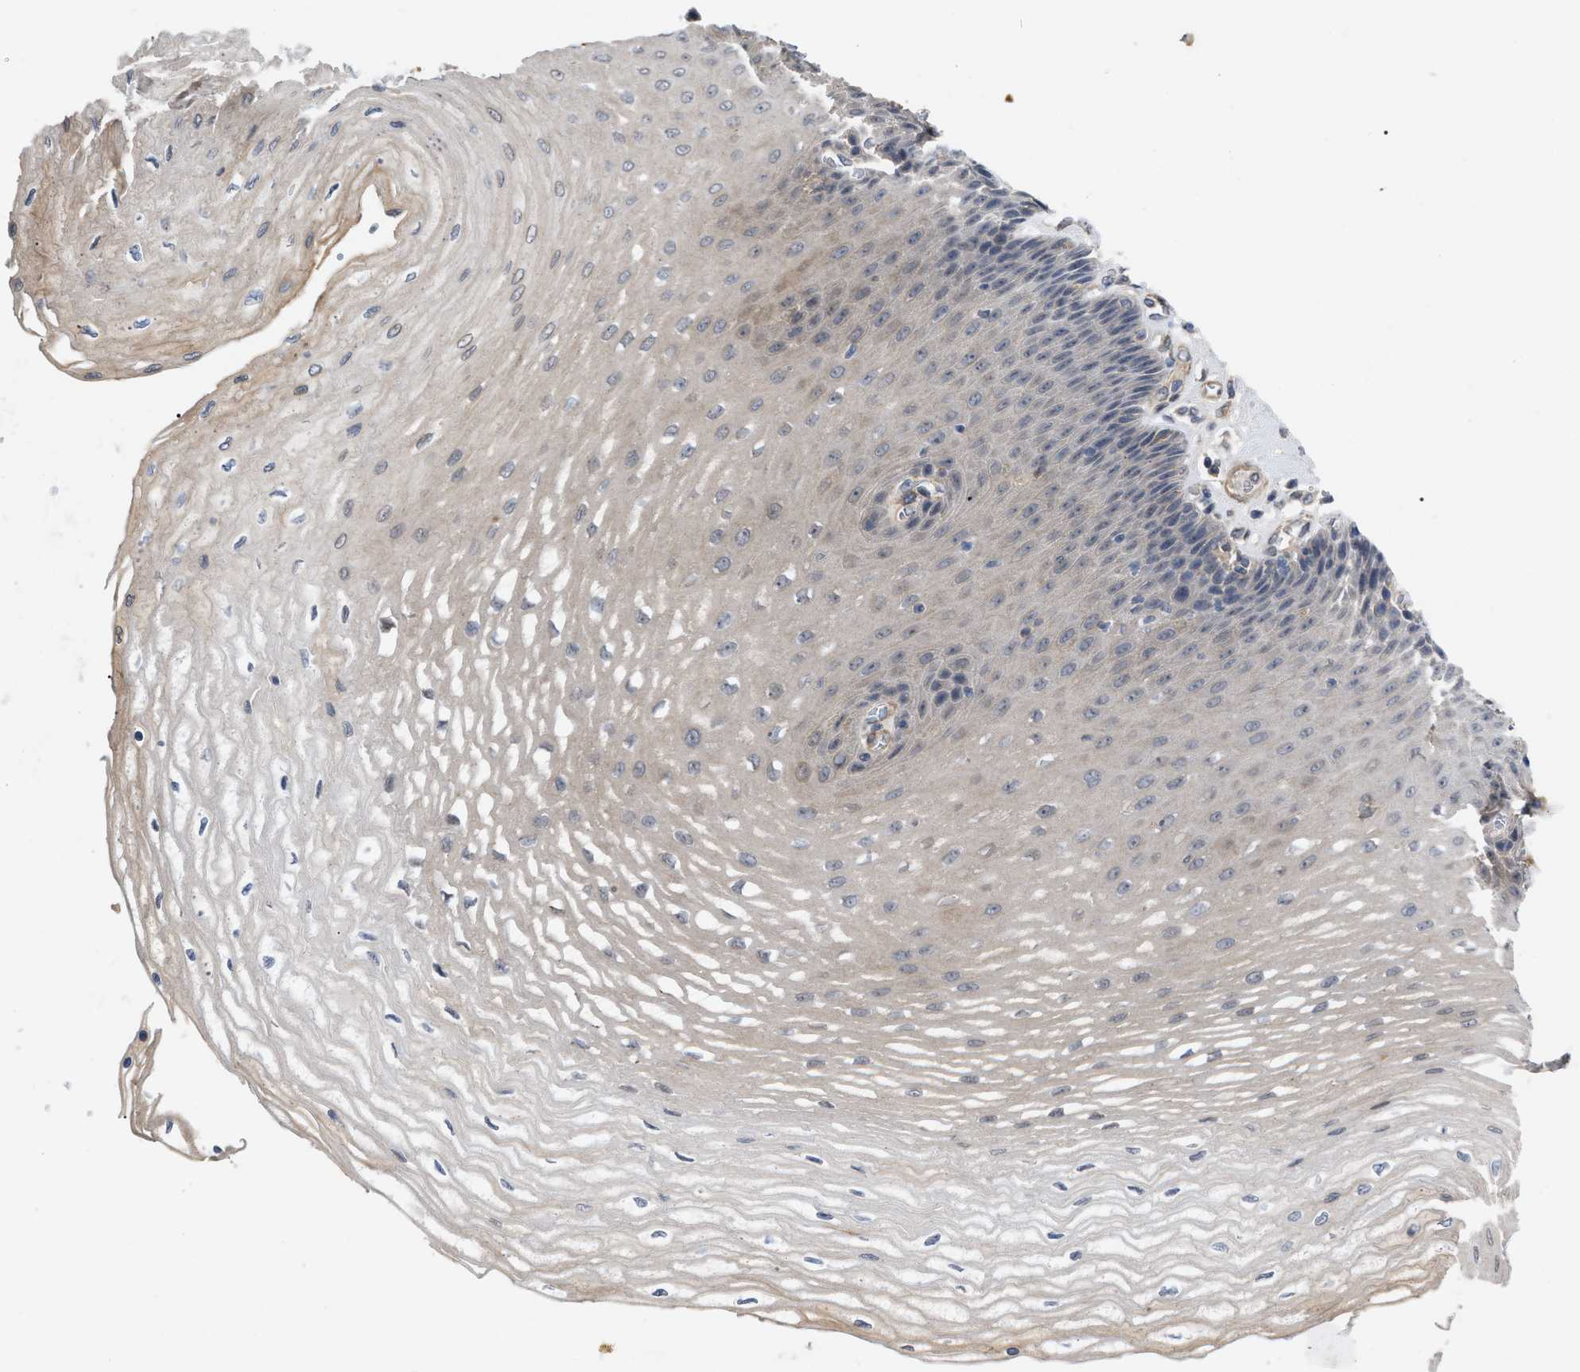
{"staining": {"intensity": "negative", "quantity": "none", "location": "none"}, "tissue": "esophagus", "cell_type": "Squamous epithelial cells", "image_type": "normal", "snomed": [{"axis": "morphology", "description": "Normal tissue, NOS"}, {"axis": "topography", "description": "Esophagus"}], "caption": "Immunohistochemistry histopathology image of normal human esophagus stained for a protein (brown), which demonstrates no staining in squamous epithelial cells. (Stains: DAB (3,3'-diaminobenzidine) IHC with hematoxylin counter stain, Microscopy: brightfield microscopy at high magnification).", "gene": "ST6GALNAC6", "patient": {"sex": "female", "age": 72}}